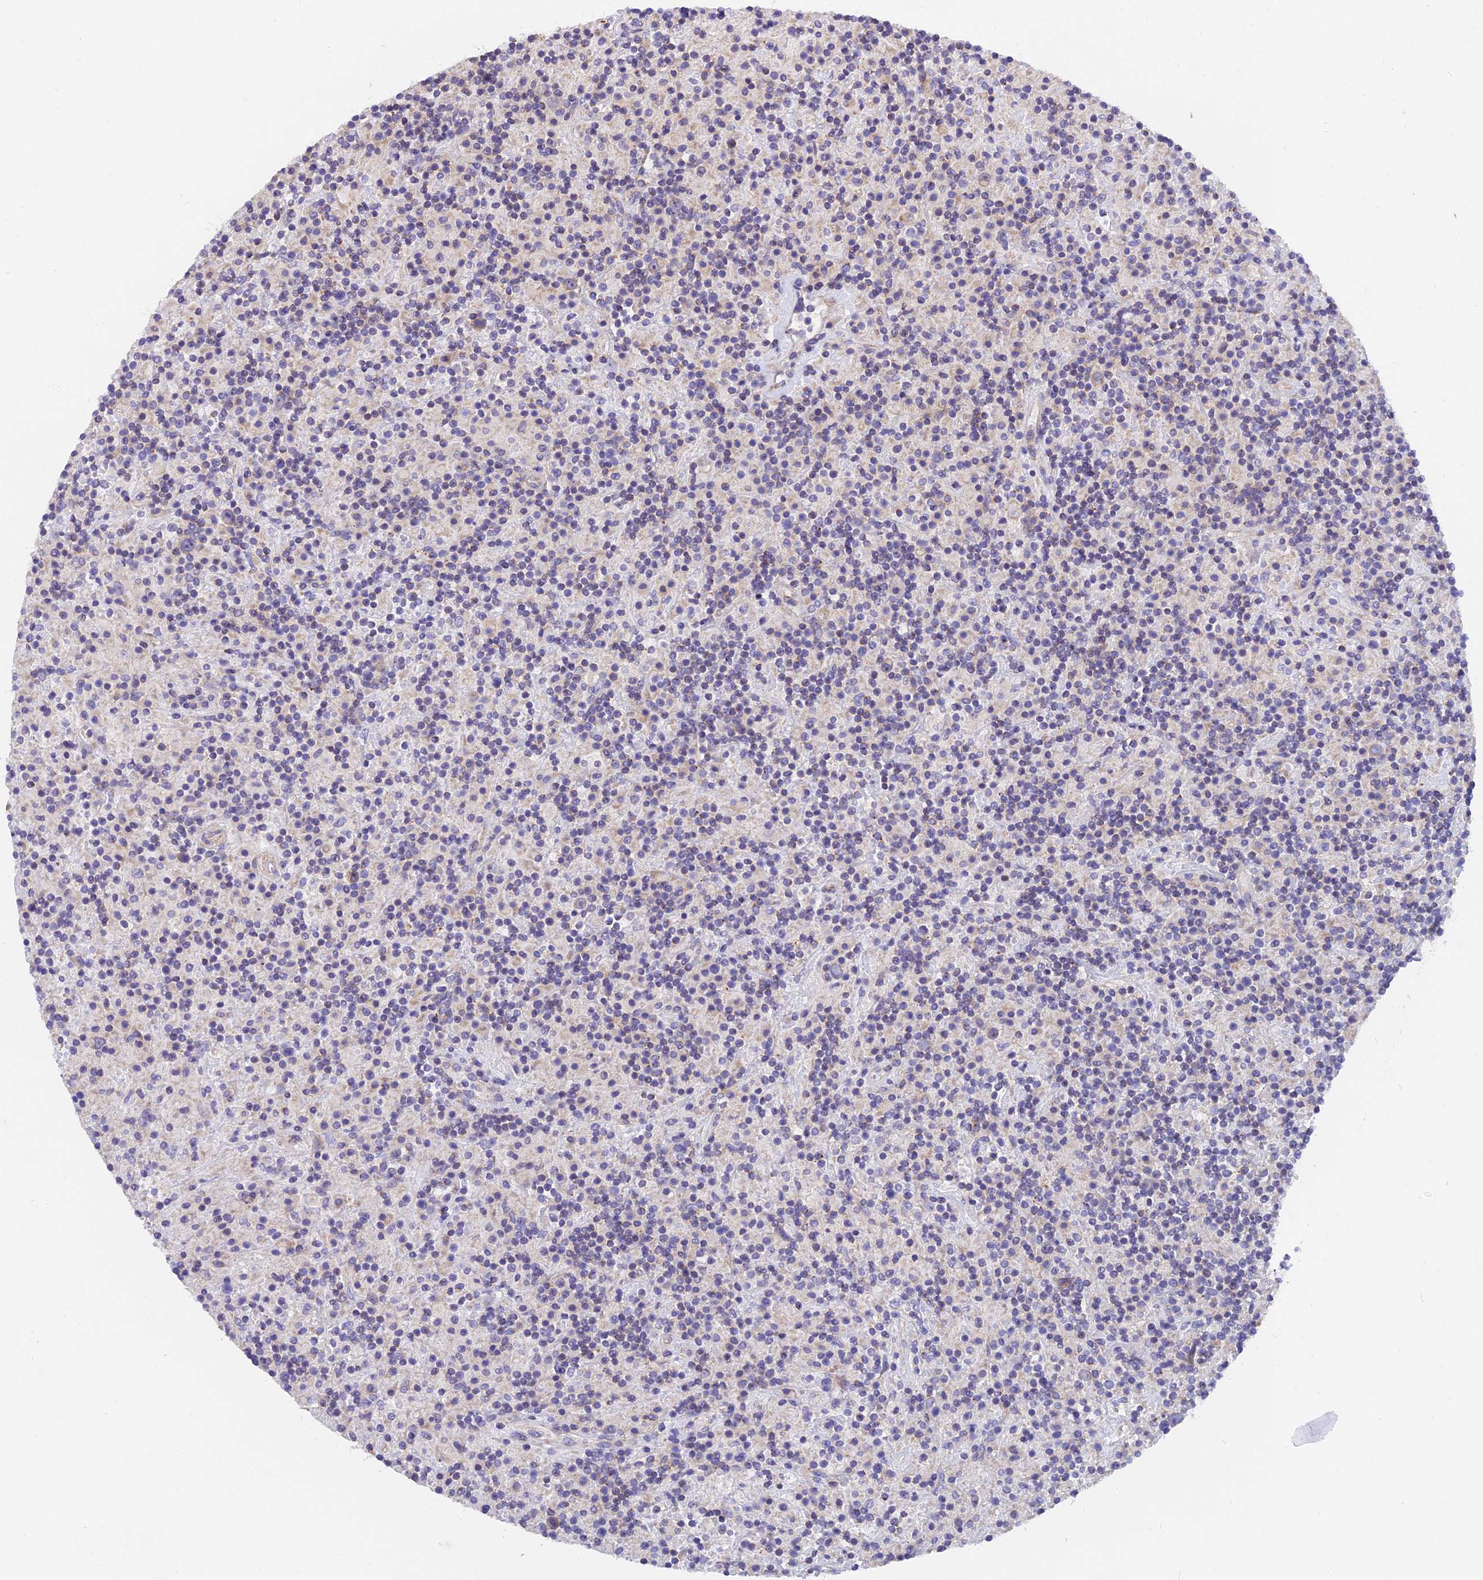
{"staining": {"intensity": "weak", "quantity": "25%-75%", "location": "cytoplasmic/membranous"}, "tissue": "lymphoma", "cell_type": "Tumor cells", "image_type": "cancer", "snomed": [{"axis": "morphology", "description": "Hodgkin's disease, NOS"}, {"axis": "topography", "description": "Lymph node"}], "caption": "The image demonstrates immunohistochemical staining of Hodgkin's disease. There is weak cytoplasmic/membranous staining is identified in approximately 25%-75% of tumor cells. Using DAB (brown) and hematoxylin (blue) stains, captured at high magnification using brightfield microscopy.", "gene": "MVB12A", "patient": {"sex": "male", "age": 70}}